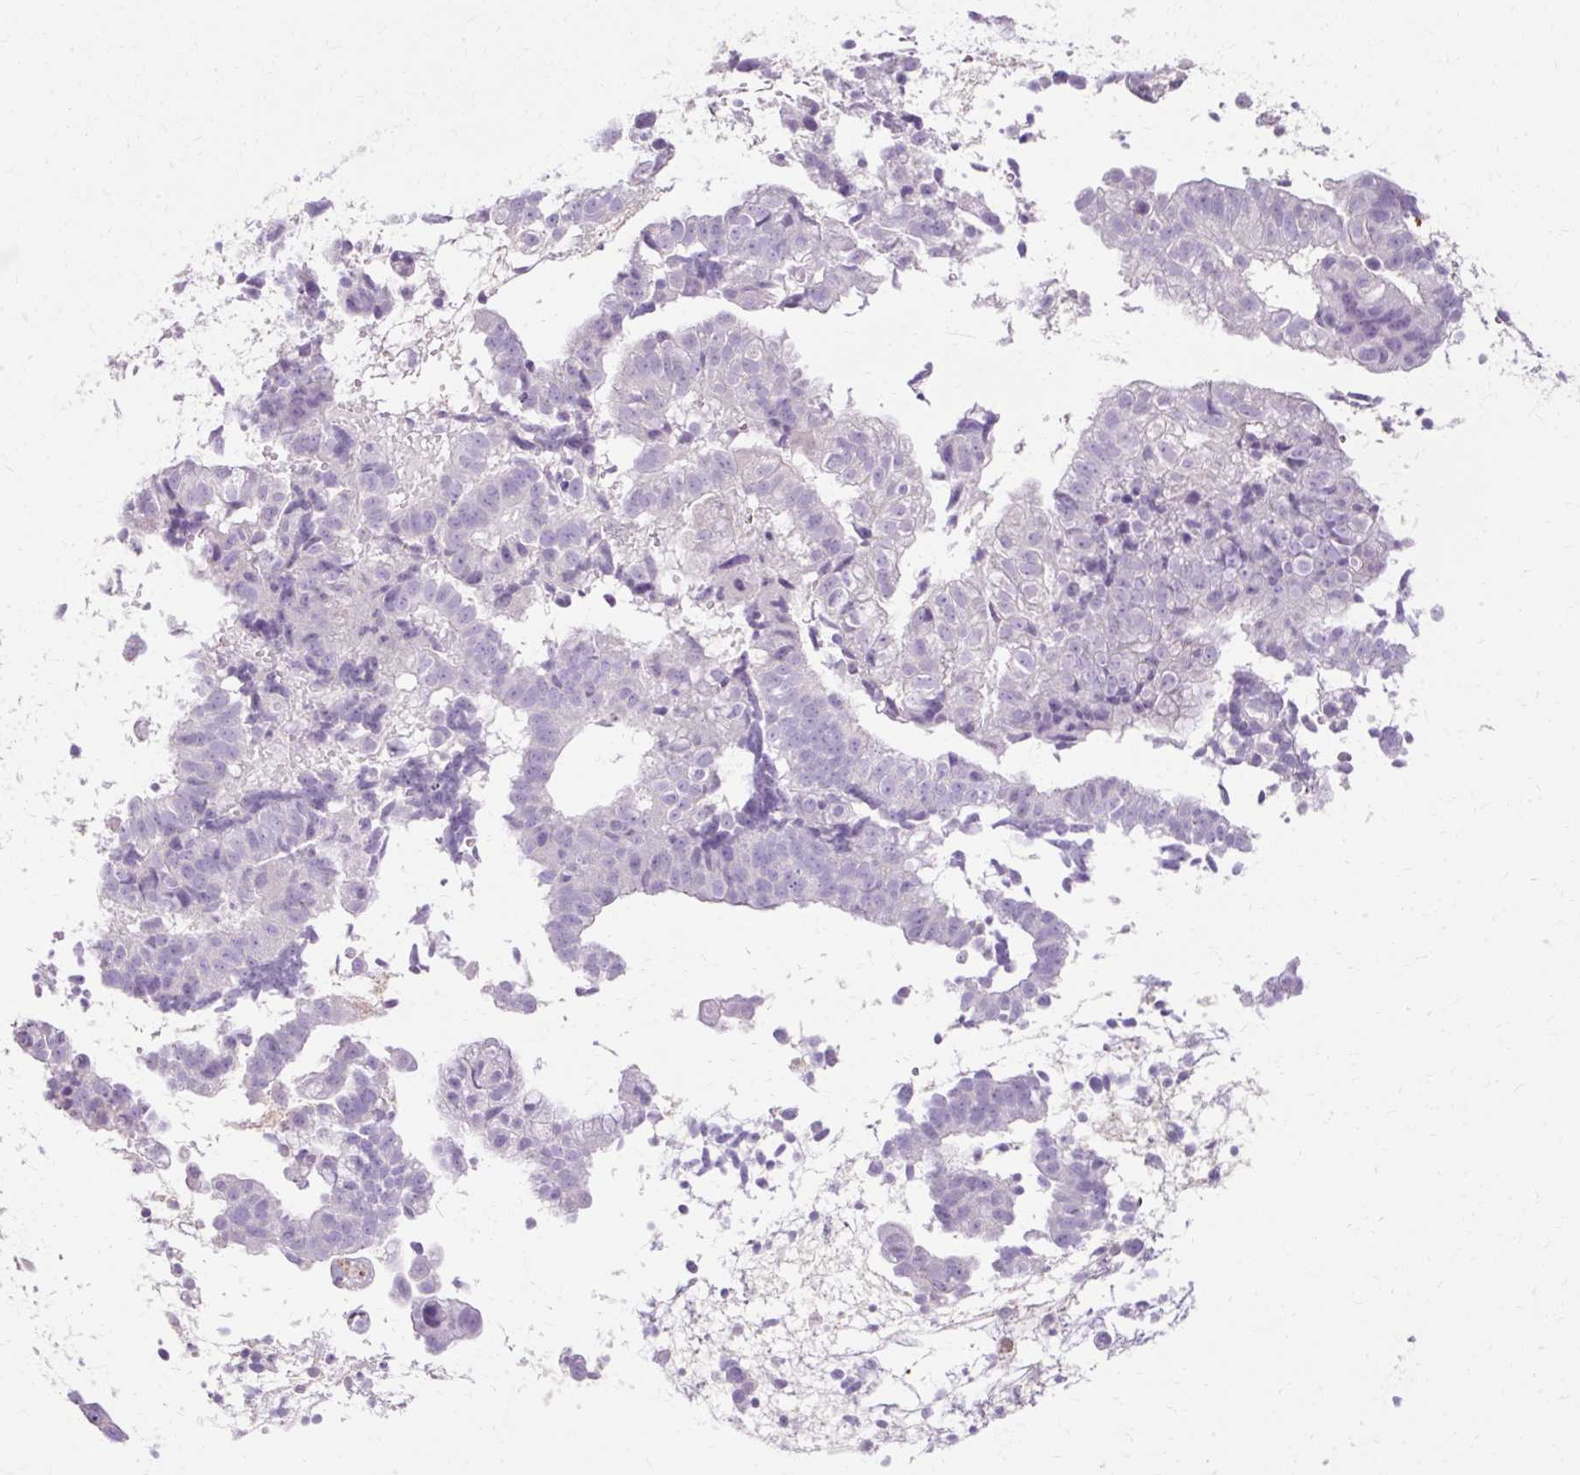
{"staining": {"intensity": "negative", "quantity": "none", "location": "none"}, "tissue": "endometrial cancer", "cell_type": "Tumor cells", "image_type": "cancer", "snomed": [{"axis": "morphology", "description": "Adenocarcinoma, NOS"}, {"axis": "topography", "description": "Endometrium"}], "caption": "An IHC histopathology image of endometrial cancer (adenocarcinoma) is shown. There is no staining in tumor cells of endometrial cancer (adenocarcinoma).", "gene": "HSD11B1", "patient": {"sex": "female", "age": 76}}